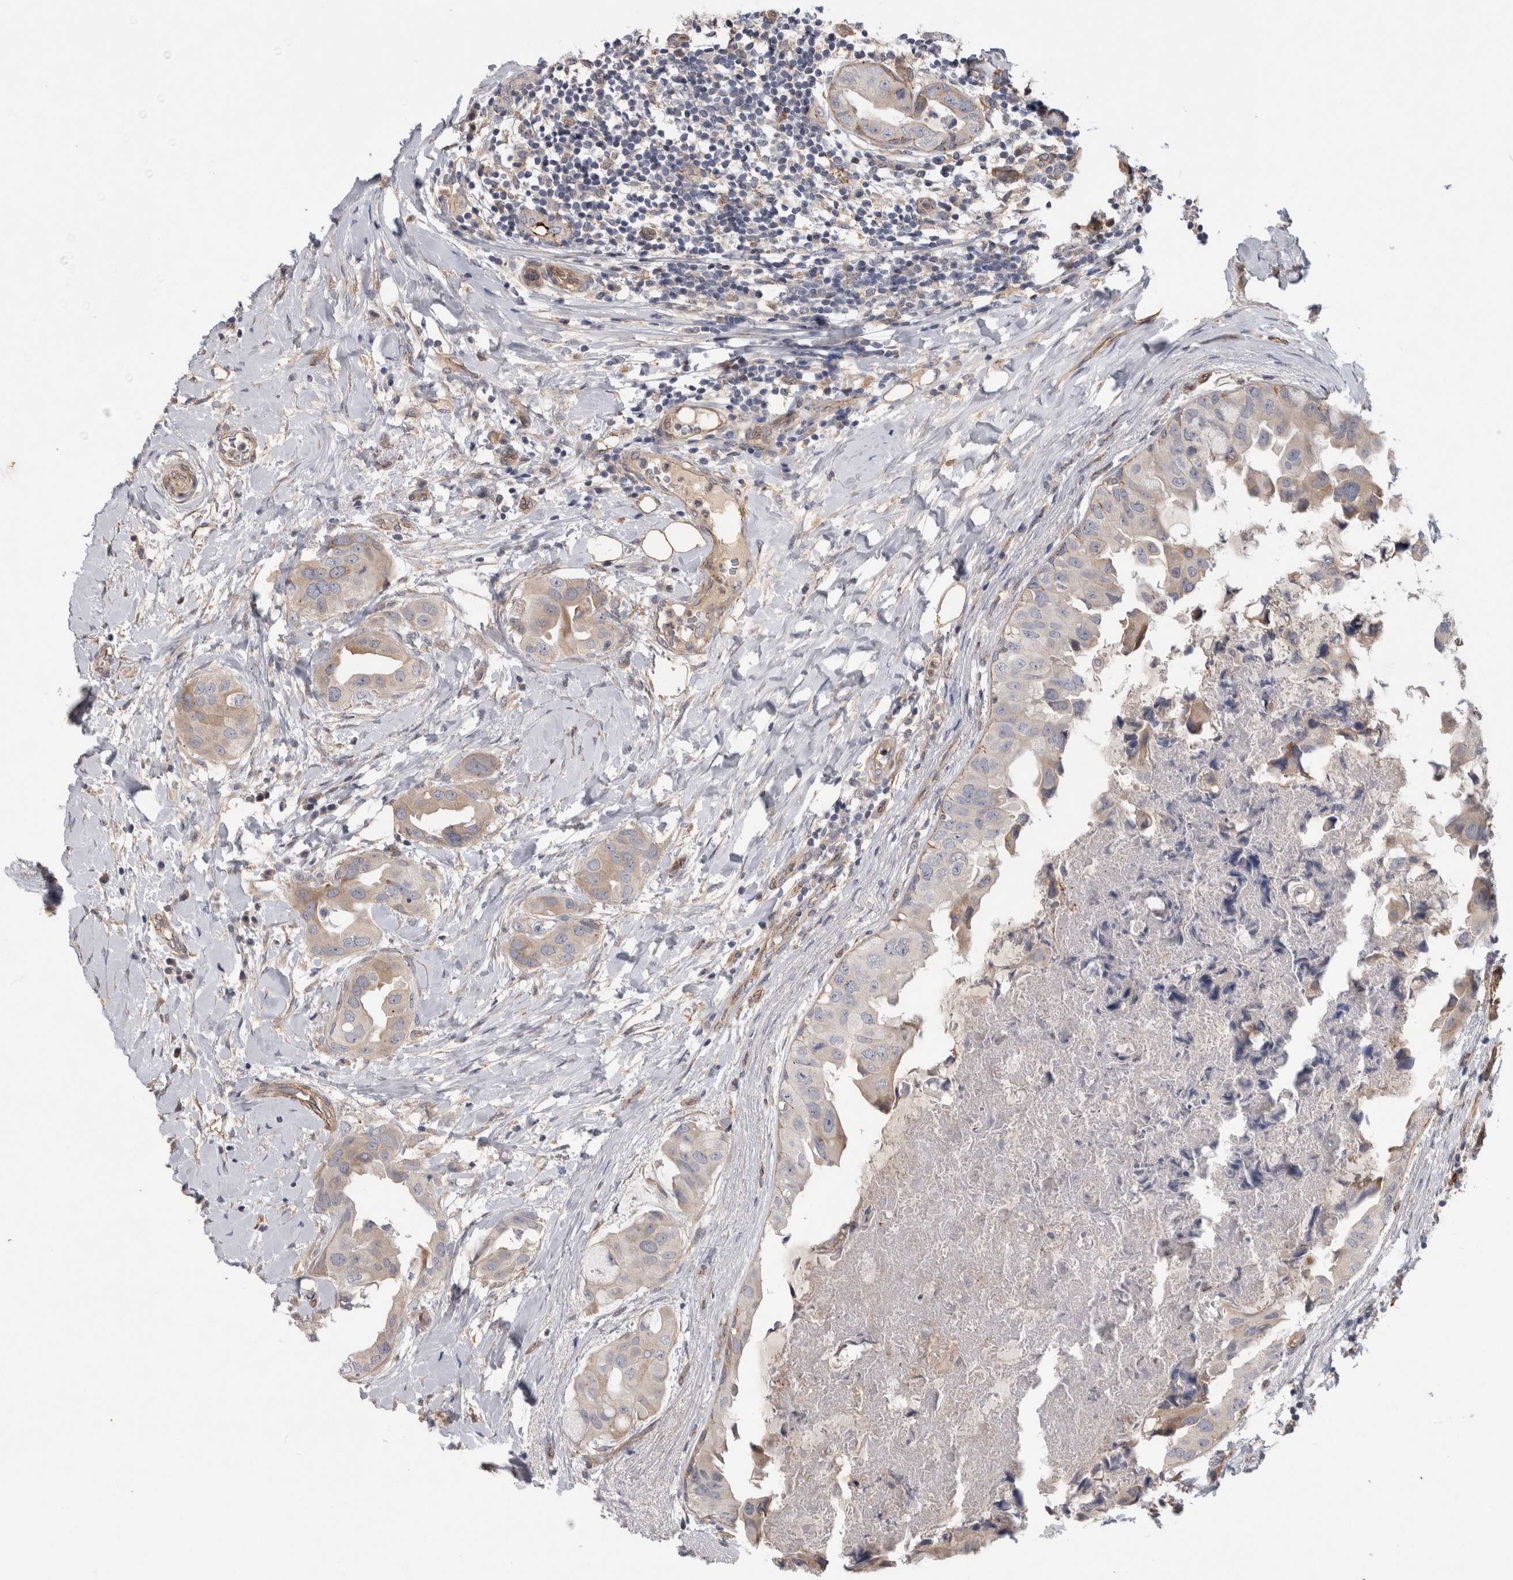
{"staining": {"intensity": "weak", "quantity": "25%-75%", "location": "cytoplasmic/membranous"}, "tissue": "breast cancer", "cell_type": "Tumor cells", "image_type": "cancer", "snomed": [{"axis": "morphology", "description": "Duct carcinoma"}, {"axis": "topography", "description": "Breast"}], "caption": "Immunohistochemical staining of breast cancer (invasive ductal carcinoma) displays low levels of weak cytoplasmic/membranous positivity in about 25%-75% of tumor cells.", "gene": "ANKFY1", "patient": {"sex": "female", "age": 40}}